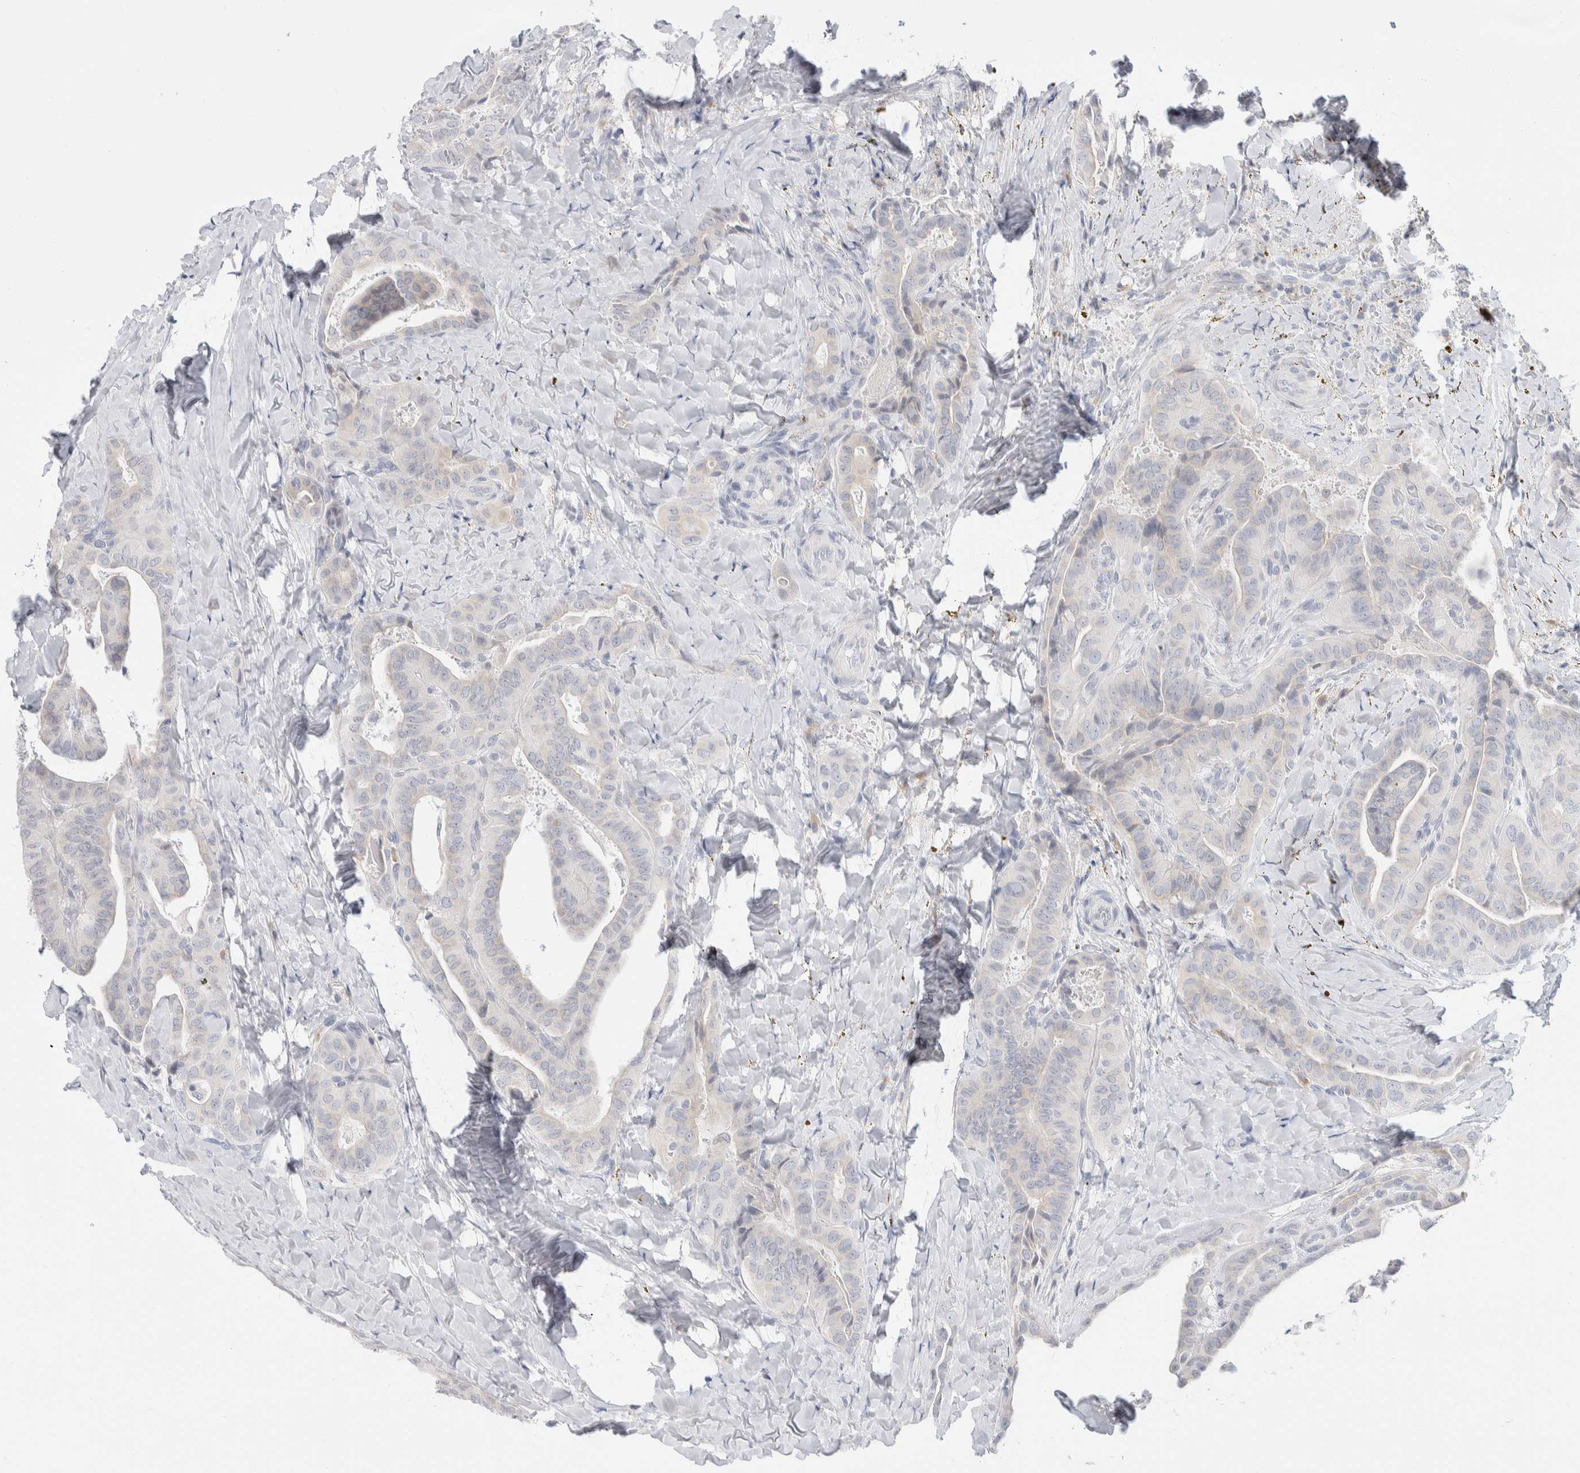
{"staining": {"intensity": "weak", "quantity": "<25%", "location": "cytoplasmic/membranous"}, "tissue": "thyroid cancer", "cell_type": "Tumor cells", "image_type": "cancer", "snomed": [{"axis": "morphology", "description": "Papillary adenocarcinoma, NOS"}, {"axis": "topography", "description": "Thyroid gland"}], "caption": "Protein analysis of thyroid cancer shows no significant positivity in tumor cells.", "gene": "RUSF1", "patient": {"sex": "male", "age": 77}}